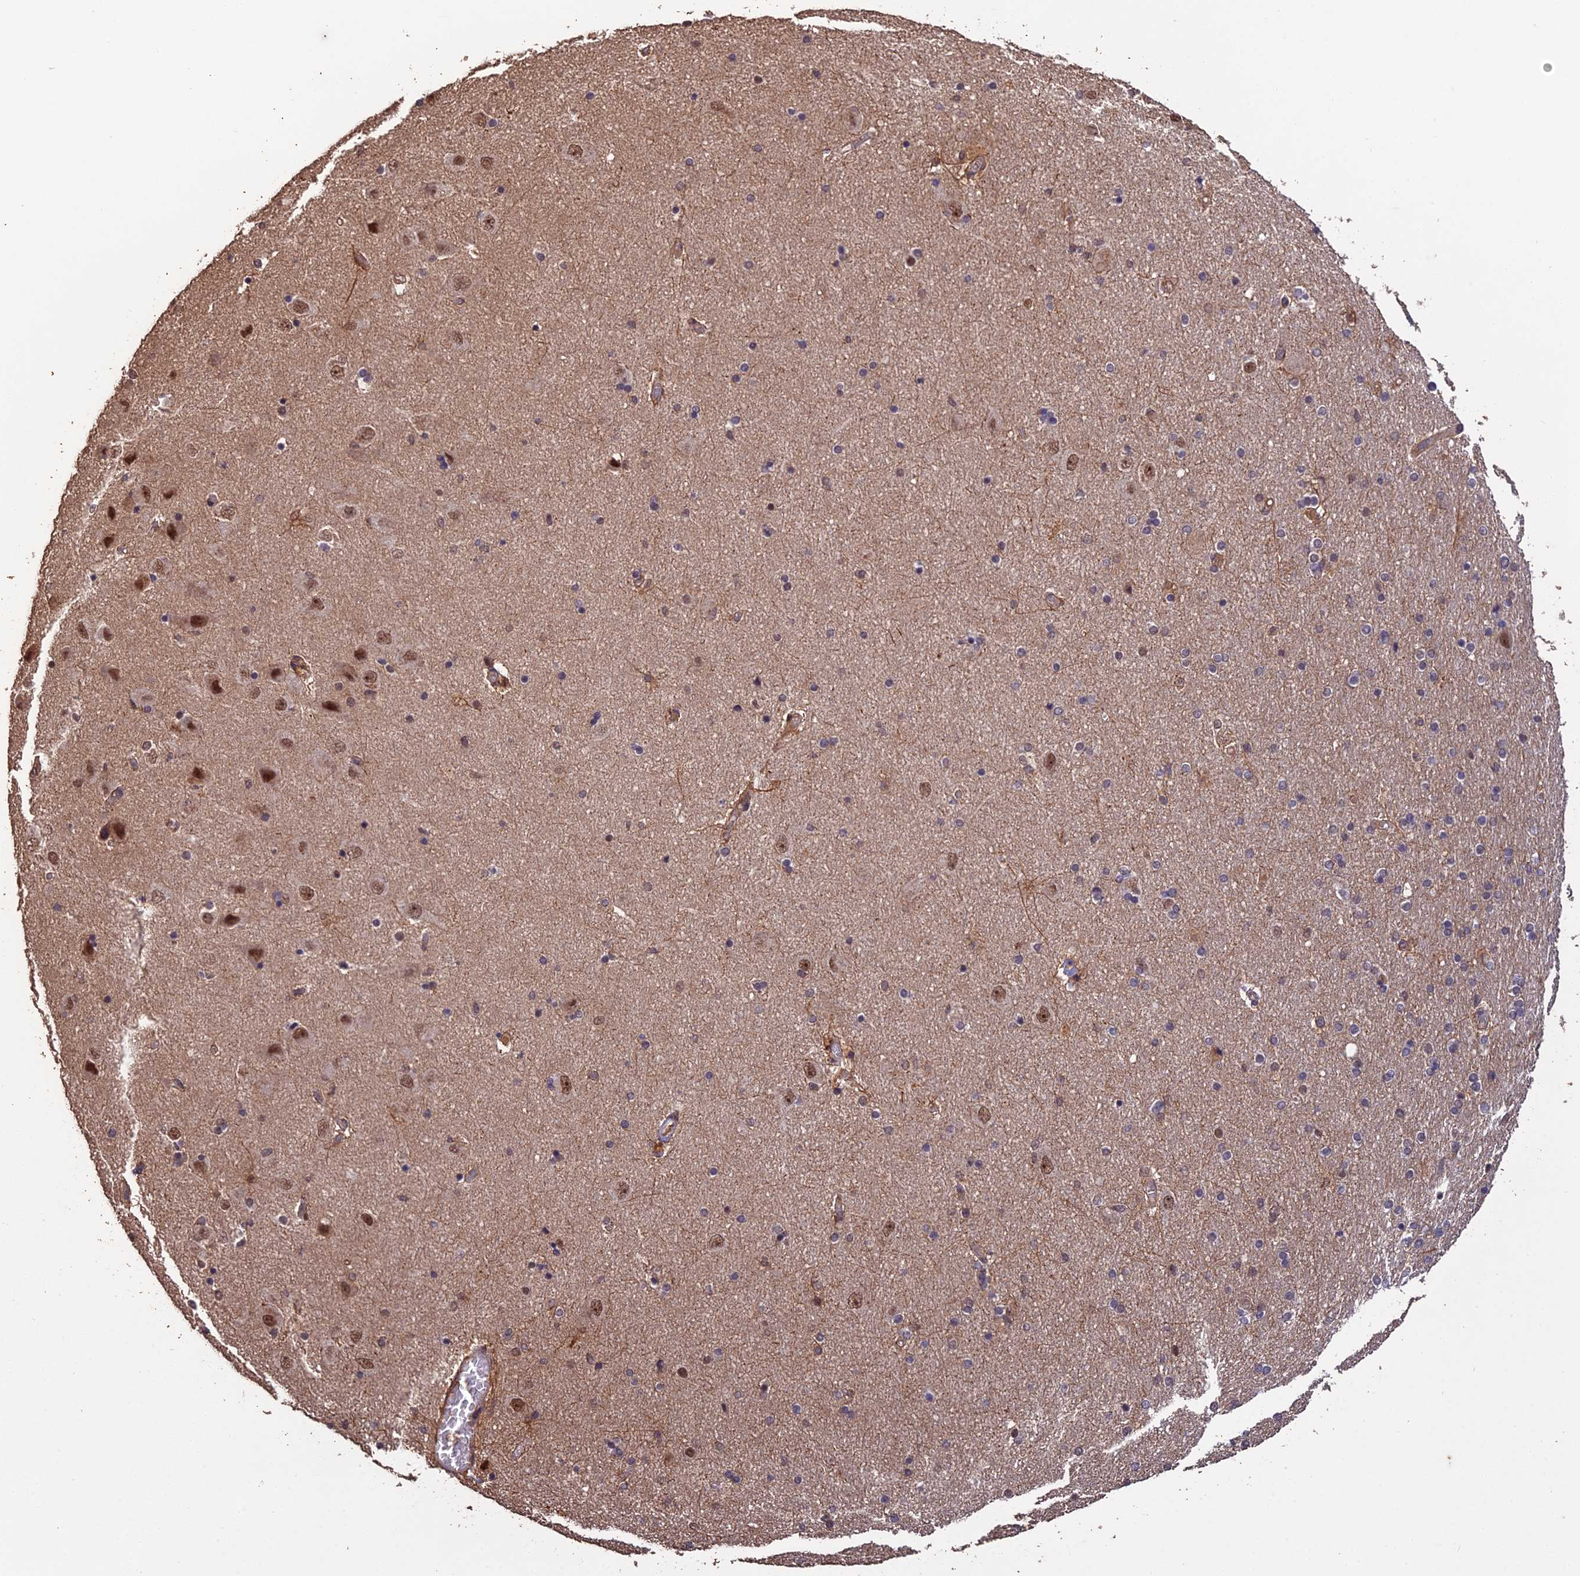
{"staining": {"intensity": "moderate", "quantity": "<25%", "location": "cytoplasmic/membranous,nuclear"}, "tissue": "hippocampus", "cell_type": "Glial cells", "image_type": "normal", "snomed": [{"axis": "morphology", "description": "Normal tissue, NOS"}, {"axis": "topography", "description": "Hippocampus"}], "caption": "IHC (DAB (3,3'-diaminobenzidine)) staining of normal hippocampus demonstrates moderate cytoplasmic/membranous,nuclear protein expression in approximately <25% of glial cells.", "gene": "RALGAPA2", "patient": {"sex": "female", "age": 54}}